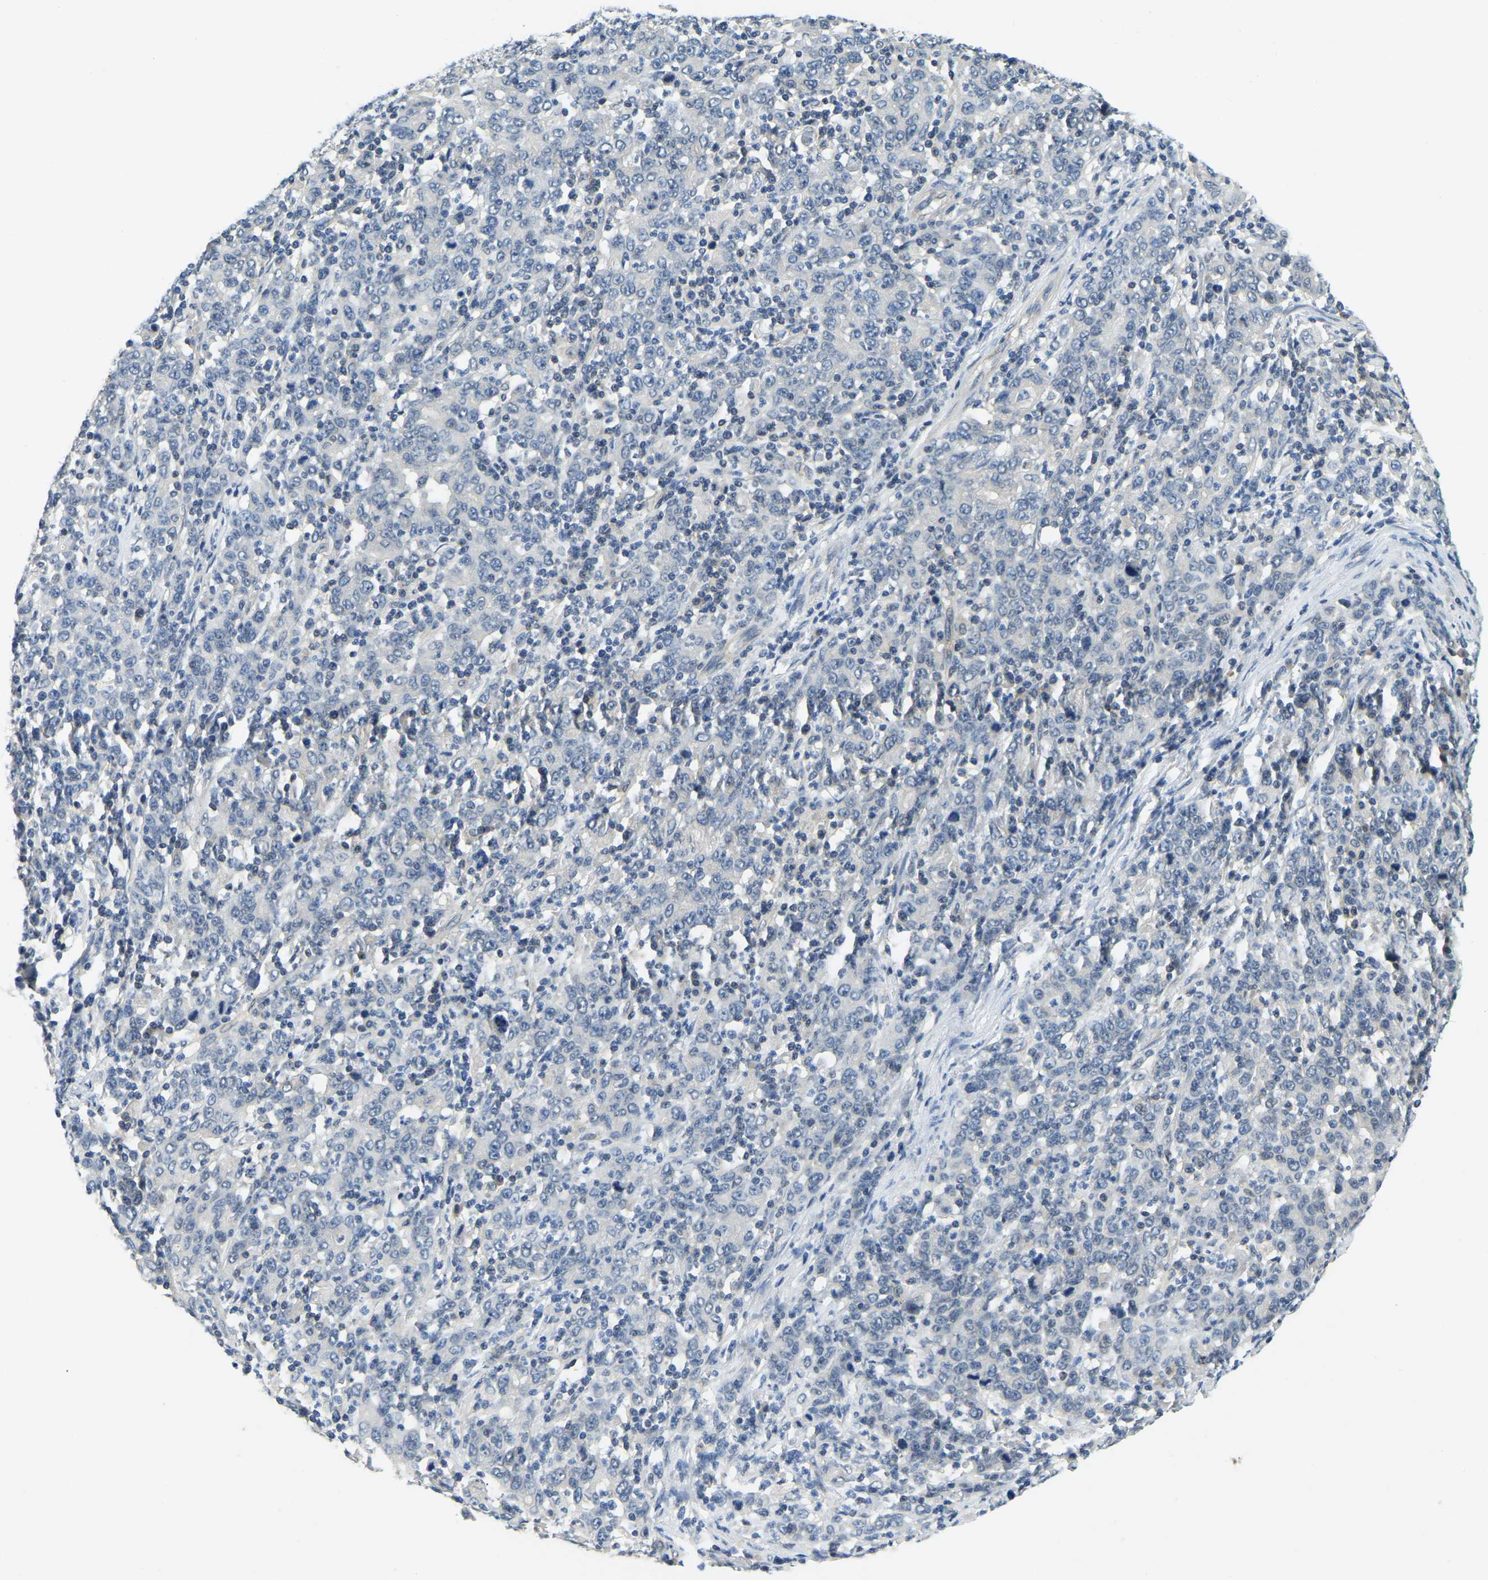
{"staining": {"intensity": "negative", "quantity": "none", "location": "none"}, "tissue": "stomach cancer", "cell_type": "Tumor cells", "image_type": "cancer", "snomed": [{"axis": "morphology", "description": "Adenocarcinoma, NOS"}, {"axis": "topography", "description": "Stomach, upper"}], "caption": "Human stomach cancer stained for a protein using immunohistochemistry reveals no expression in tumor cells.", "gene": "AHNAK", "patient": {"sex": "male", "age": 69}}